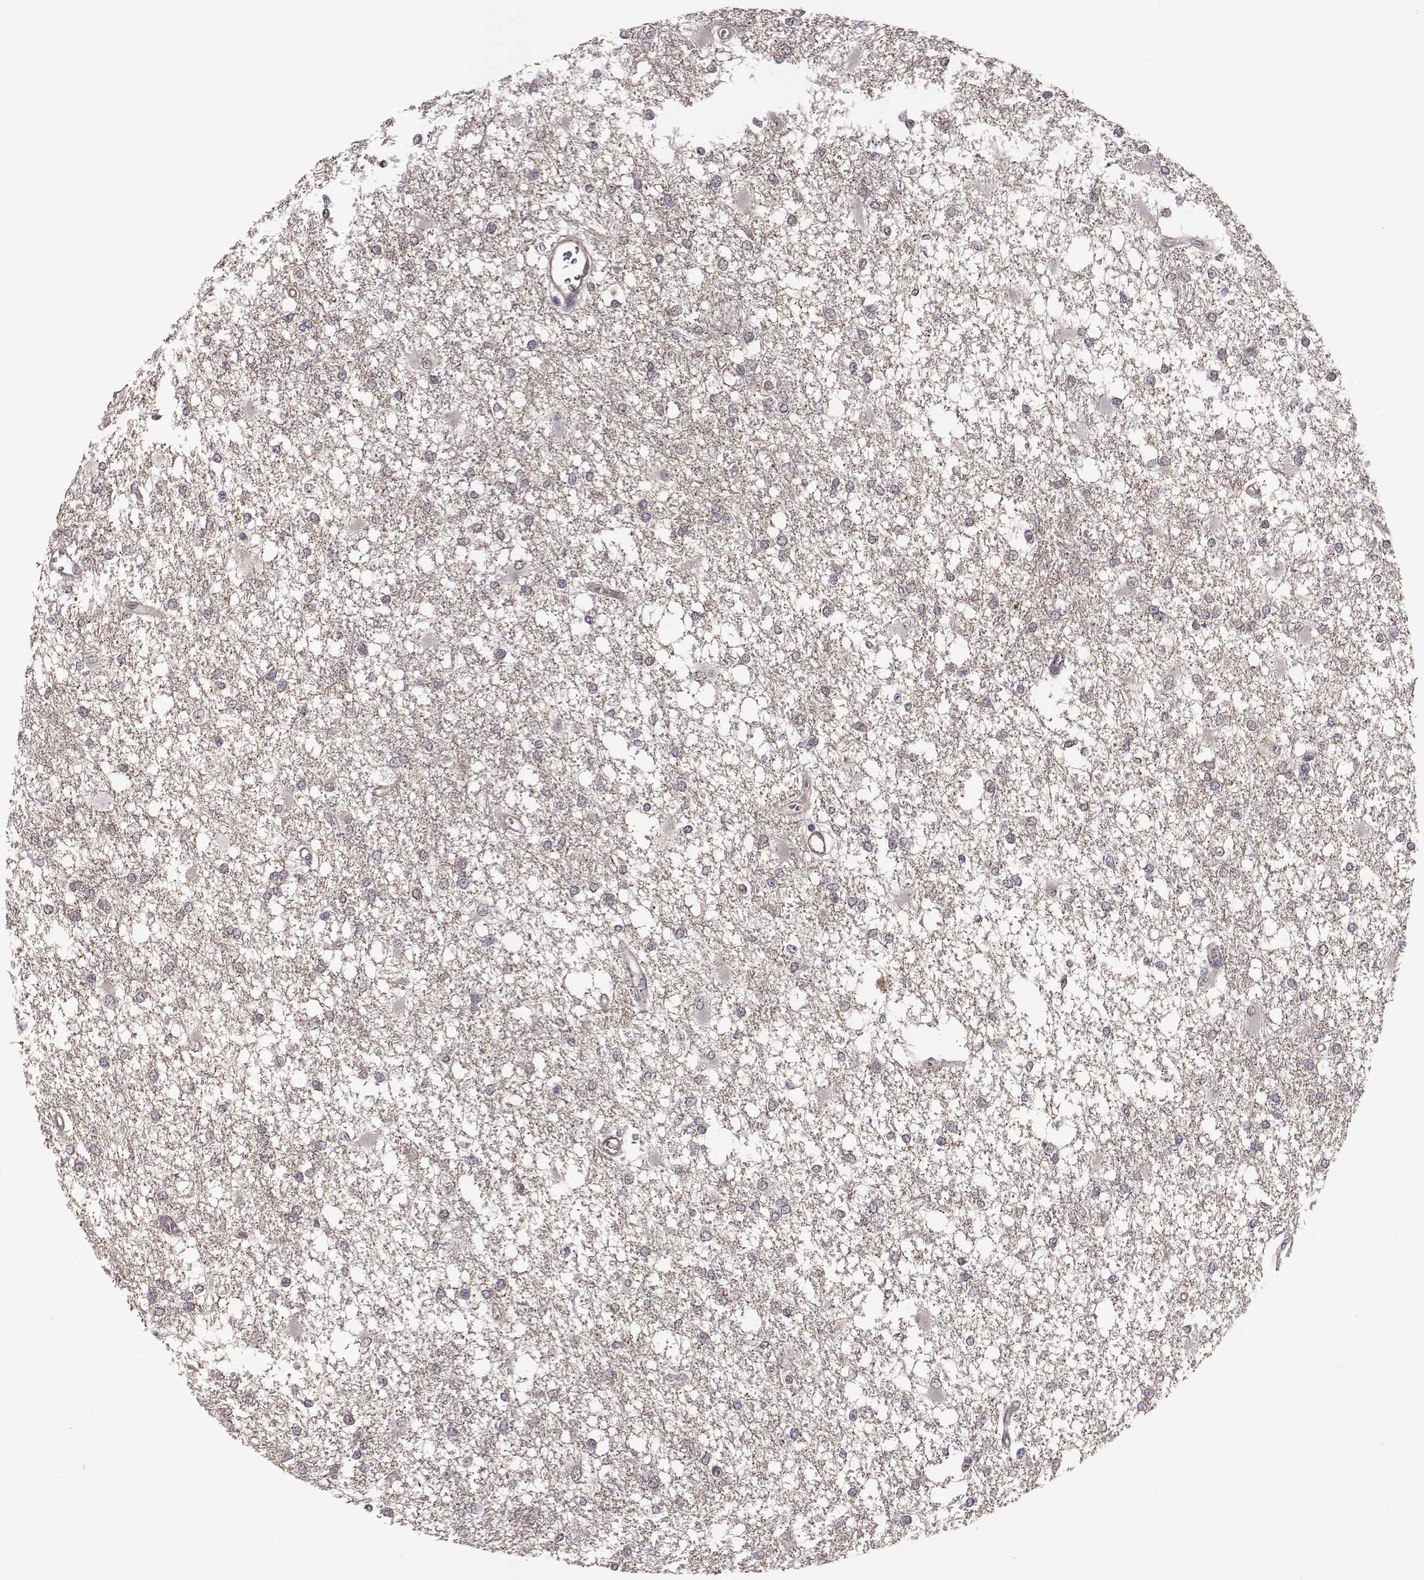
{"staining": {"intensity": "weak", "quantity": "<25%", "location": "cytoplasmic/membranous"}, "tissue": "glioma", "cell_type": "Tumor cells", "image_type": "cancer", "snomed": [{"axis": "morphology", "description": "Glioma, malignant, High grade"}, {"axis": "topography", "description": "Cerebral cortex"}], "caption": "Tumor cells show no significant protein expression in malignant high-grade glioma.", "gene": "PLEKHG3", "patient": {"sex": "male", "age": 79}}